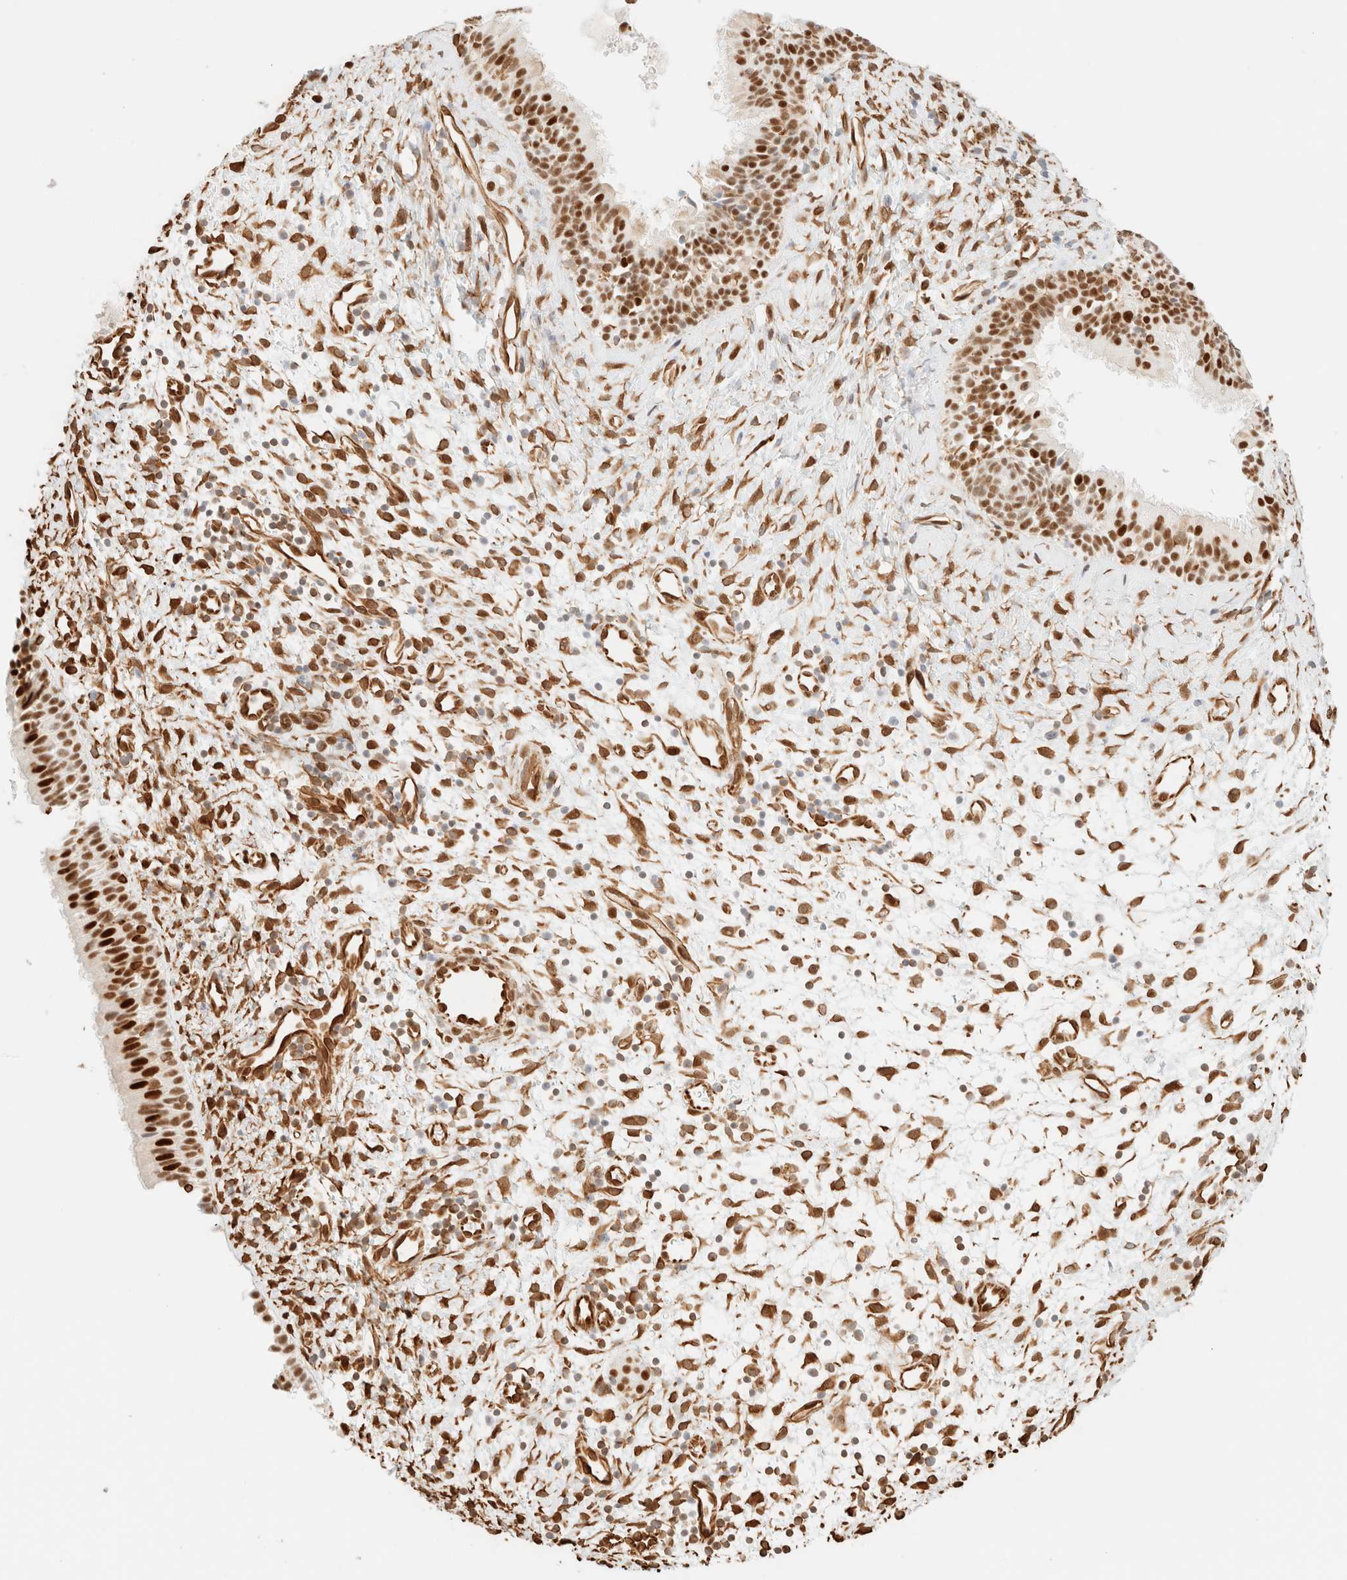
{"staining": {"intensity": "strong", "quantity": ">75%", "location": "nuclear"}, "tissue": "nasopharynx", "cell_type": "Respiratory epithelial cells", "image_type": "normal", "snomed": [{"axis": "morphology", "description": "Normal tissue, NOS"}, {"axis": "topography", "description": "Nasopharynx"}], "caption": "Immunohistochemistry micrograph of normal nasopharynx stained for a protein (brown), which displays high levels of strong nuclear positivity in approximately >75% of respiratory epithelial cells.", "gene": "ZSCAN18", "patient": {"sex": "male", "age": 22}}